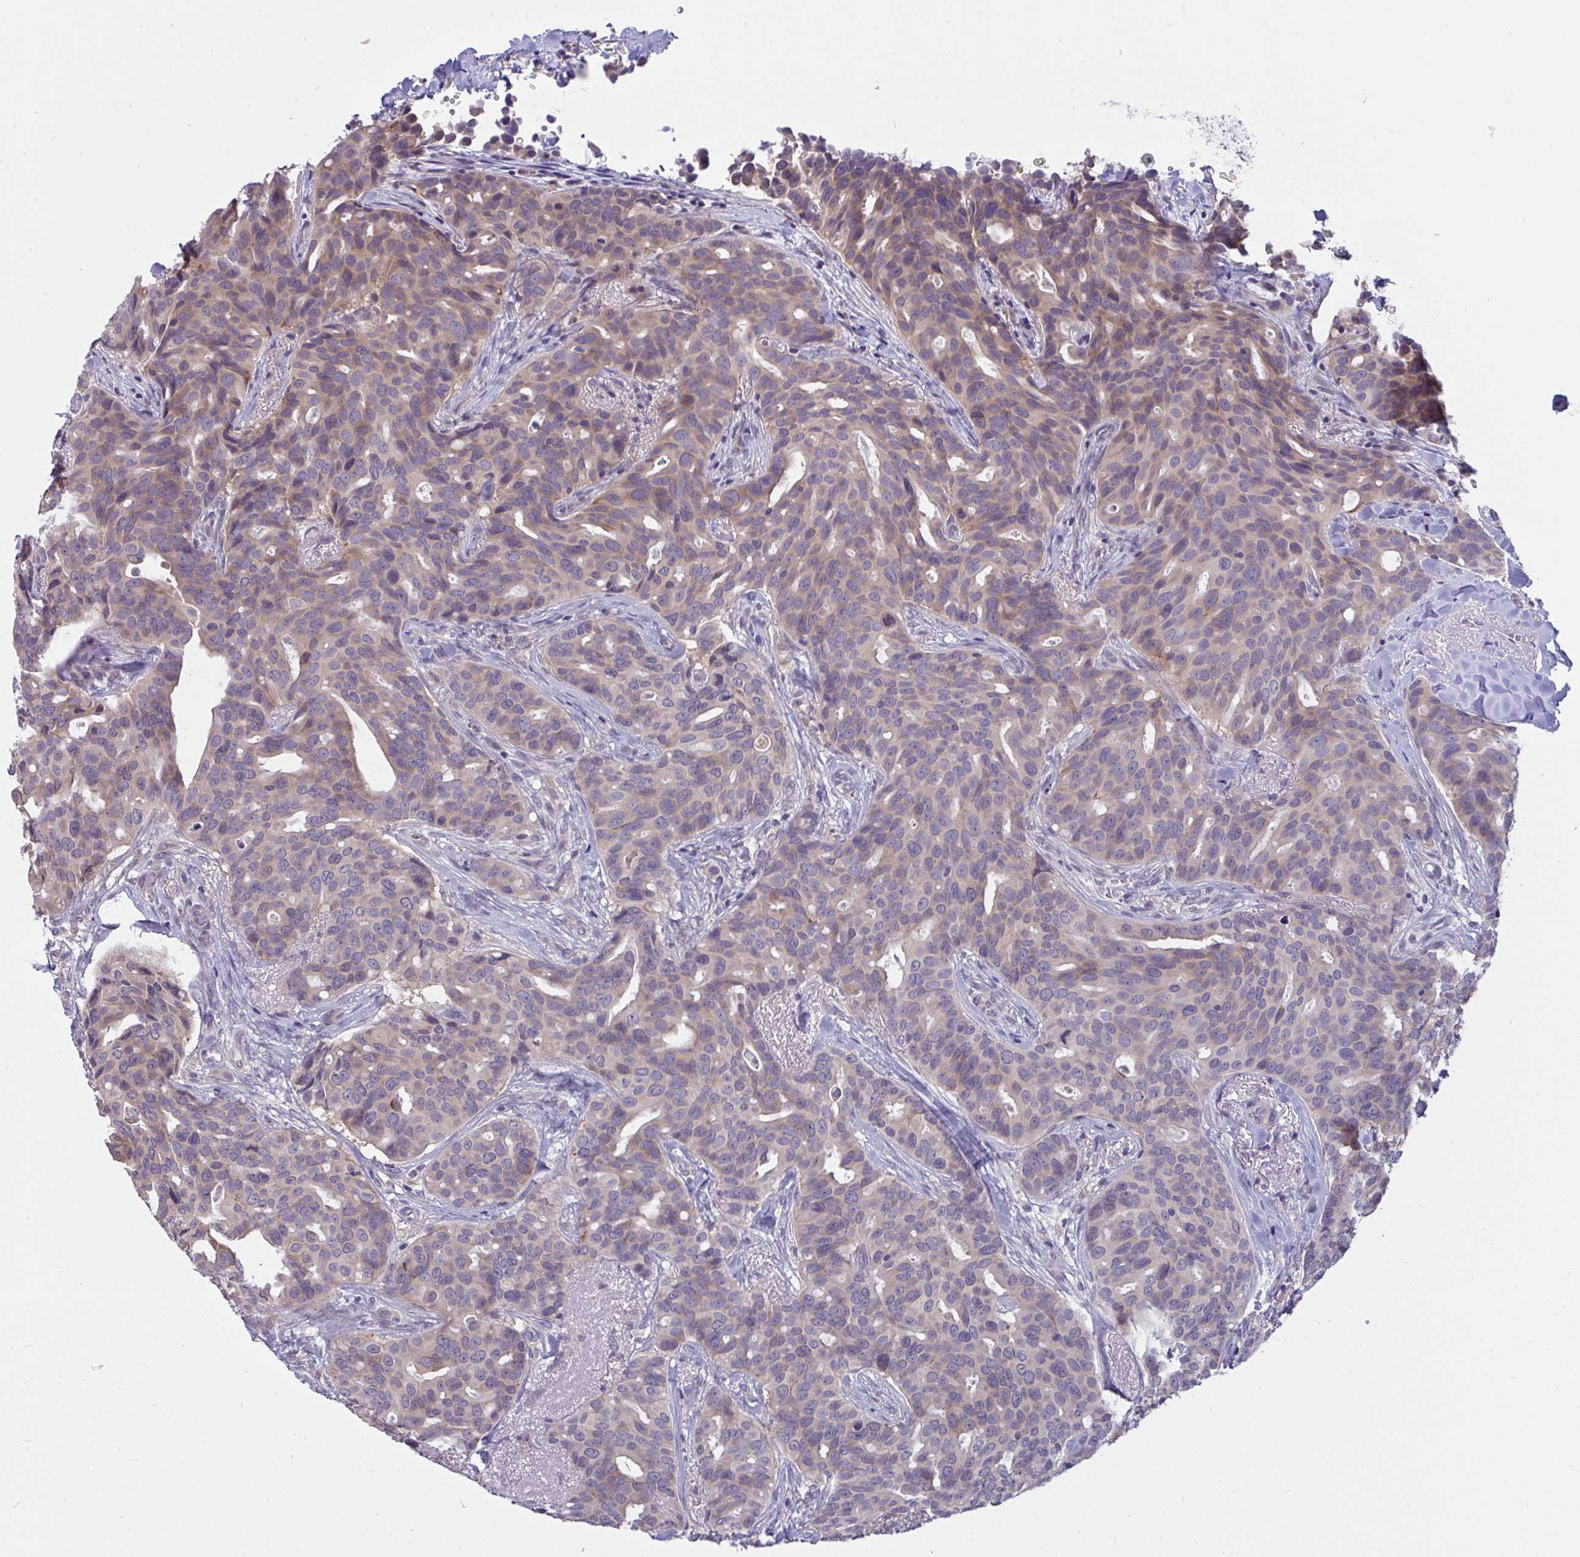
{"staining": {"intensity": "weak", "quantity": ">75%", "location": "cytoplasmic/membranous"}, "tissue": "breast cancer", "cell_type": "Tumor cells", "image_type": "cancer", "snomed": [{"axis": "morphology", "description": "Duct carcinoma"}, {"axis": "topography", "description": "Breast"}], "caption": "An immunohistochemistry (IHC) micrograph of tumor tissue is shown. Protein staining in brown shows weak cytoplasmic/membranous positivity in breast cancer (invasive ductal carcinoma) within tumor cells.", "gene": "TMEM41A", "patient": {"sex": "female", "age": 54}}